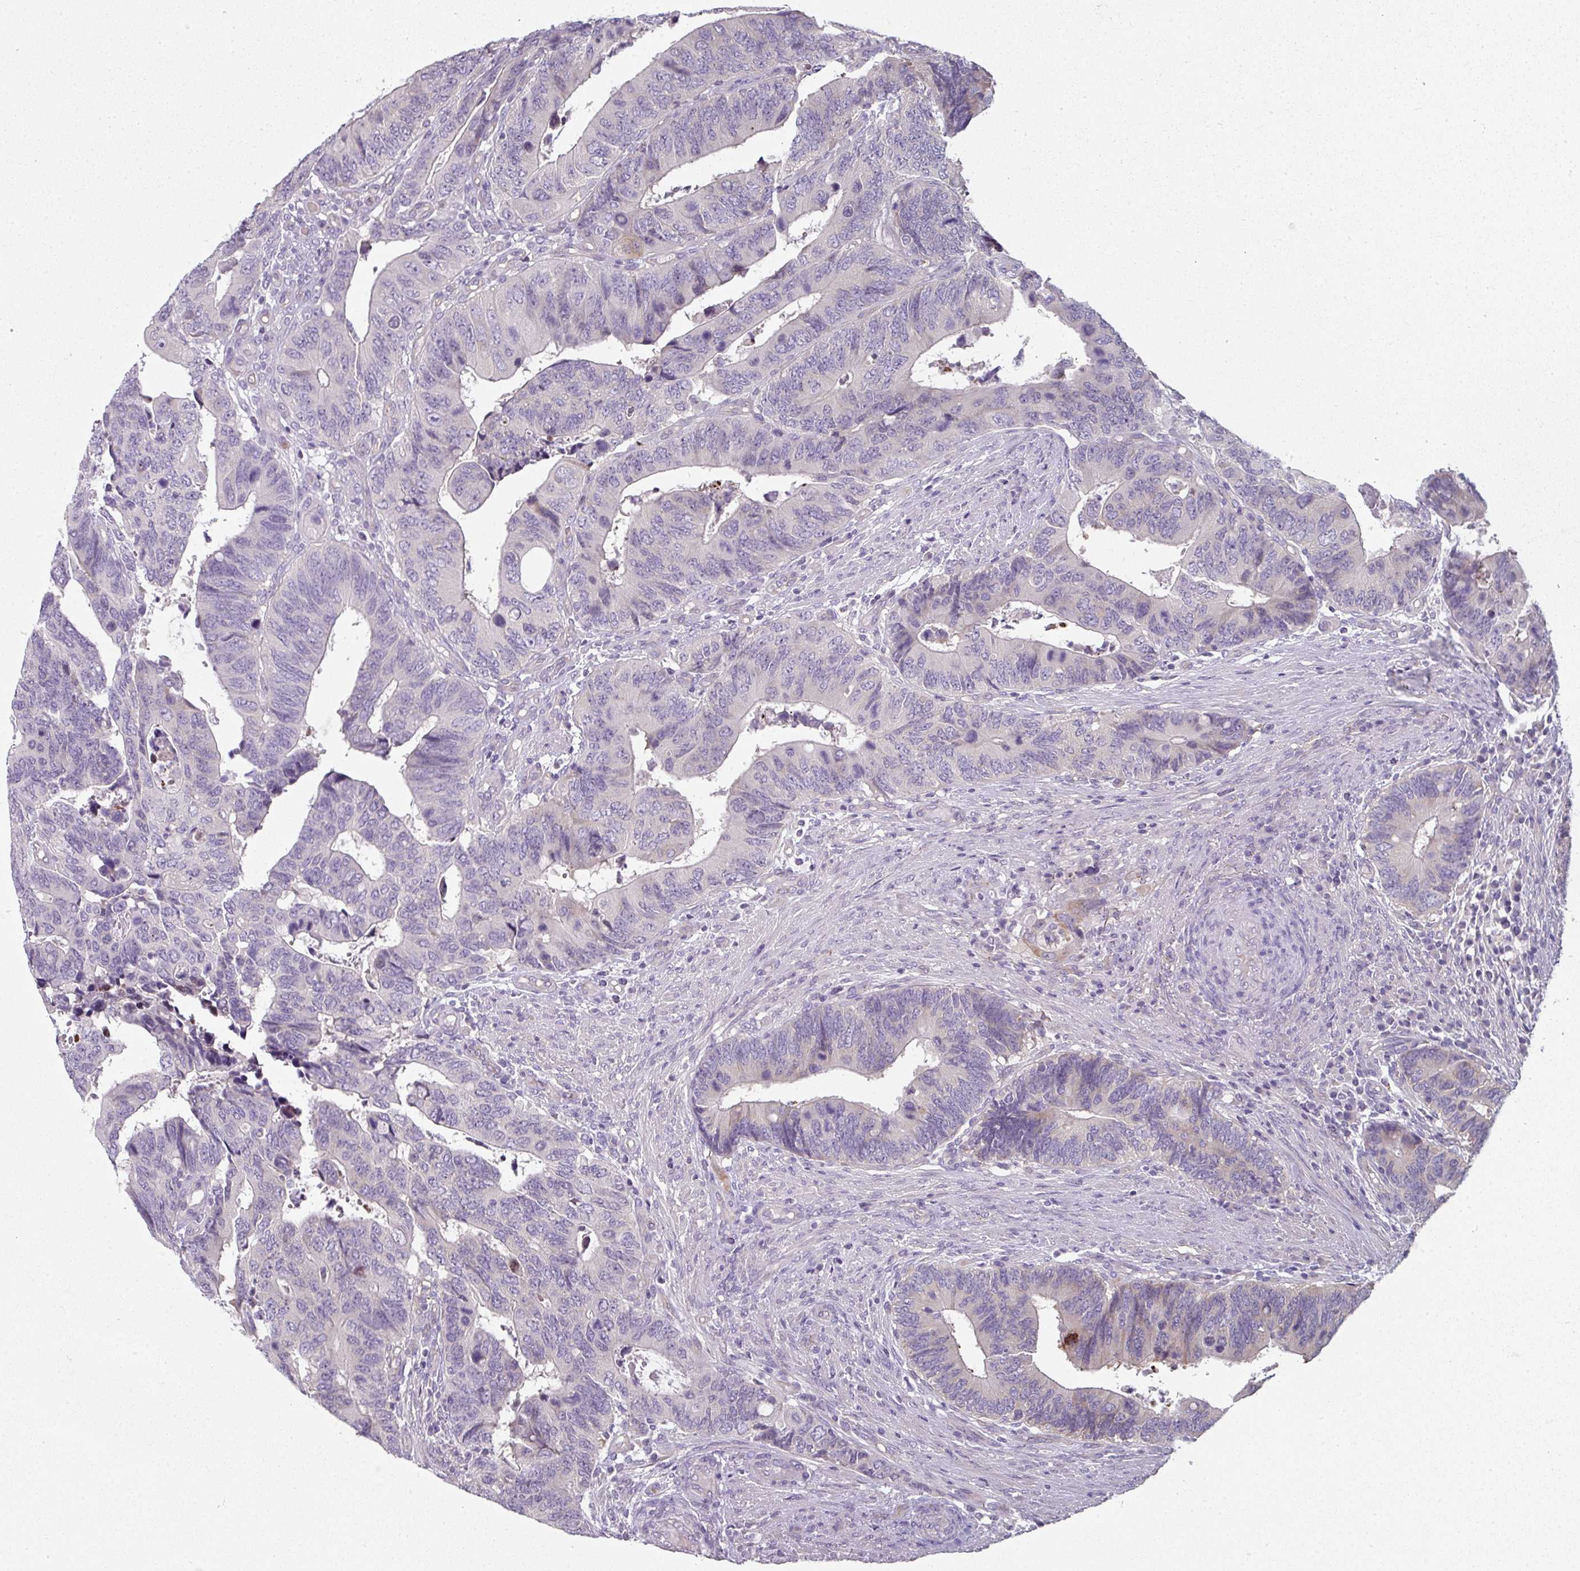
{"staining": {"intensity": "negative", "quantity": "none", "location": "none"}, "tissue": "colorectal cancer", "cell_type": "Tumor cells", "image_type": "cancer", "snomed": [{"axis": "morphology", "description": "Adenocarcinoma, NOS"}, {"axis": "topography", "description": "Colon"}], "caption": "Tumor cells show no significant protein positivity in colorectal adenocarcinoma.", "gene": "C19orf33", "patient": {"sex": "male", "age": 87}}